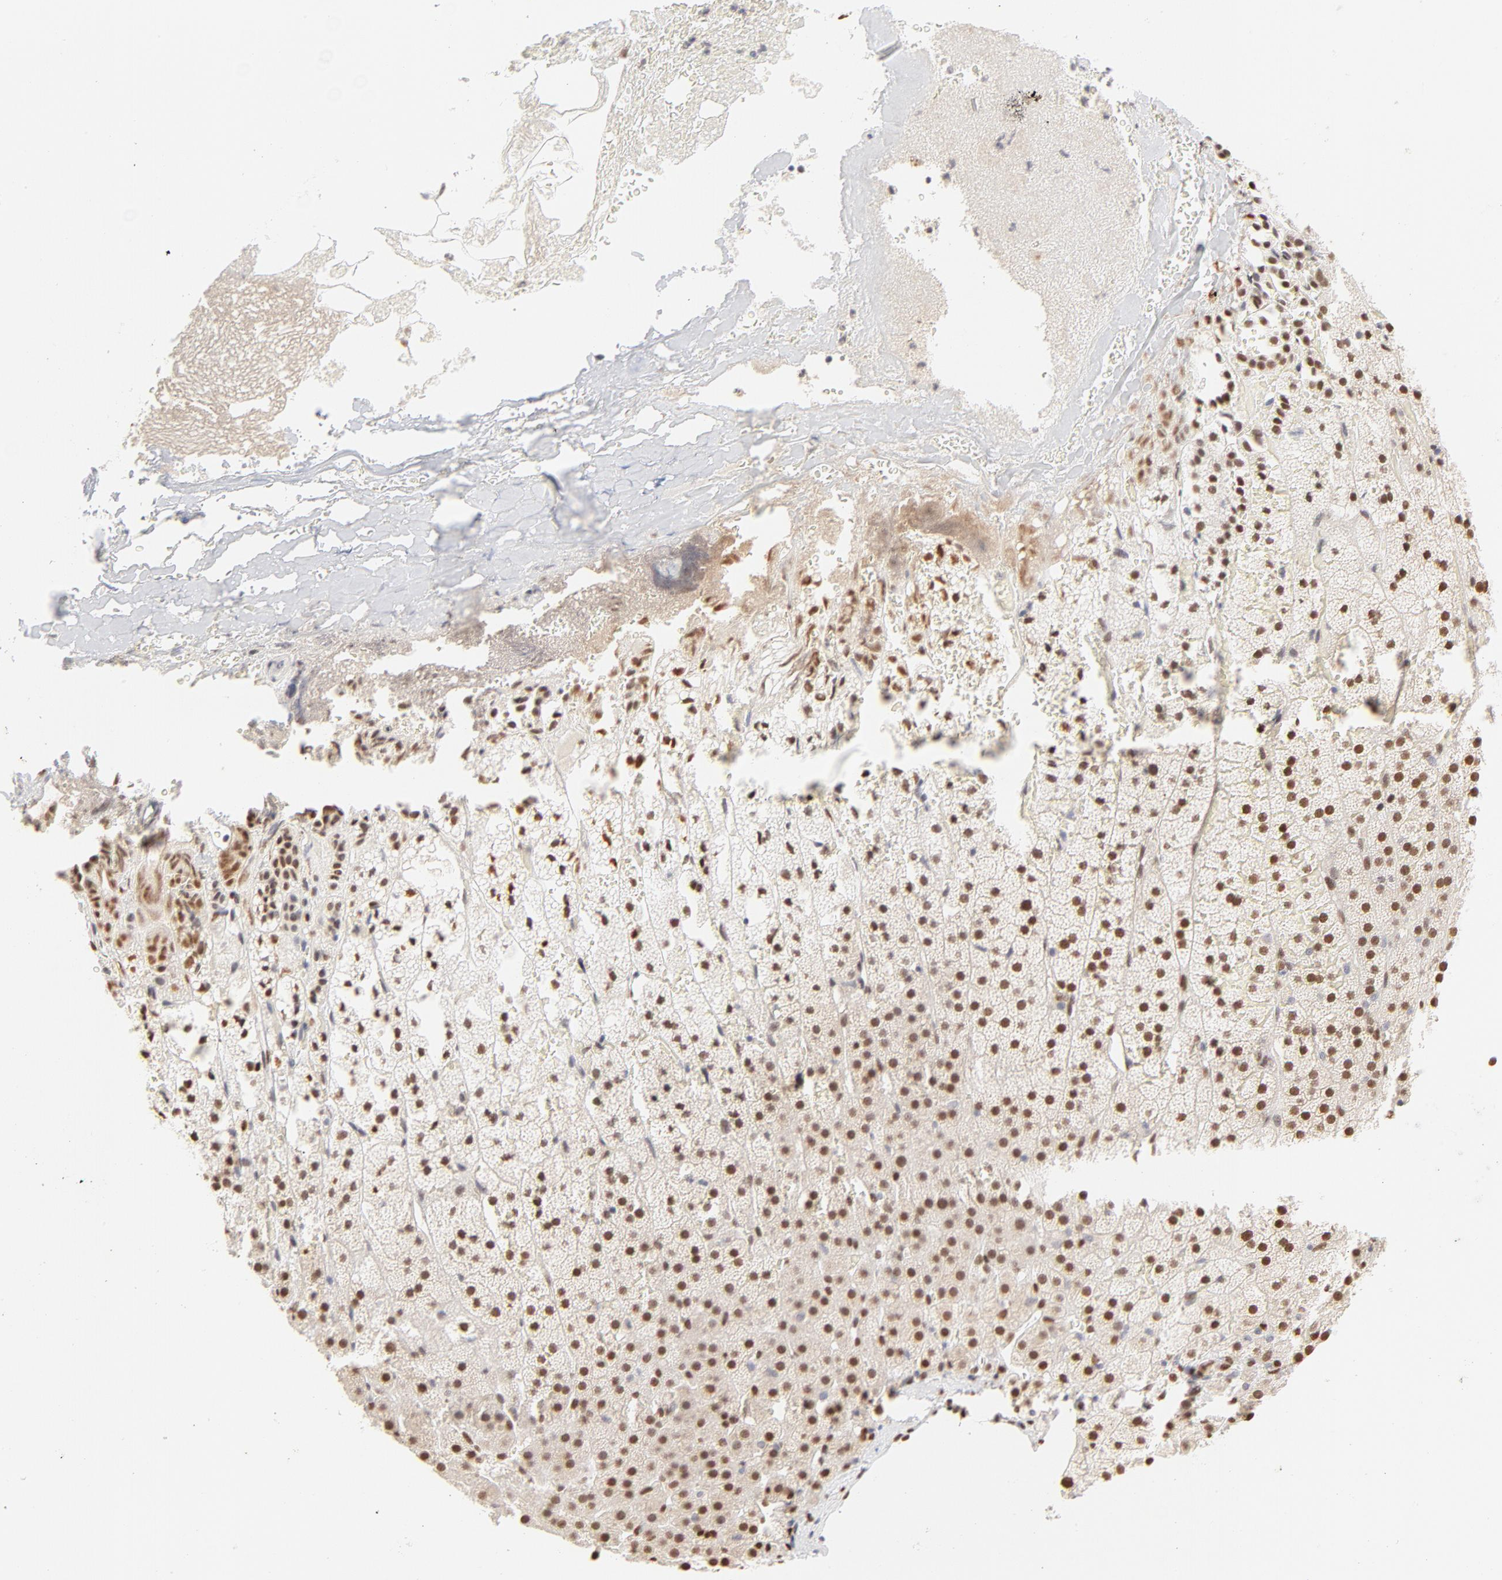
{"staining": {"intensity": "strong", "quantity": ">75%", "location": "nuclear"}, "tissue": "adrenal gland", "cell_type": "Glandular cells", "image_type": "normal", "snomed": [{"axis": "morphology", "description": "Normal tissue, NOS"}, {"axis": "topography", "description": "Adrenal gland"}], "caption": "Glandular cells display high levels of strong nuclear staining in about >75% of cells in normal adrenal gland.", "gene": "PBX1", "patient": {"sex": "male", "age": 35}}